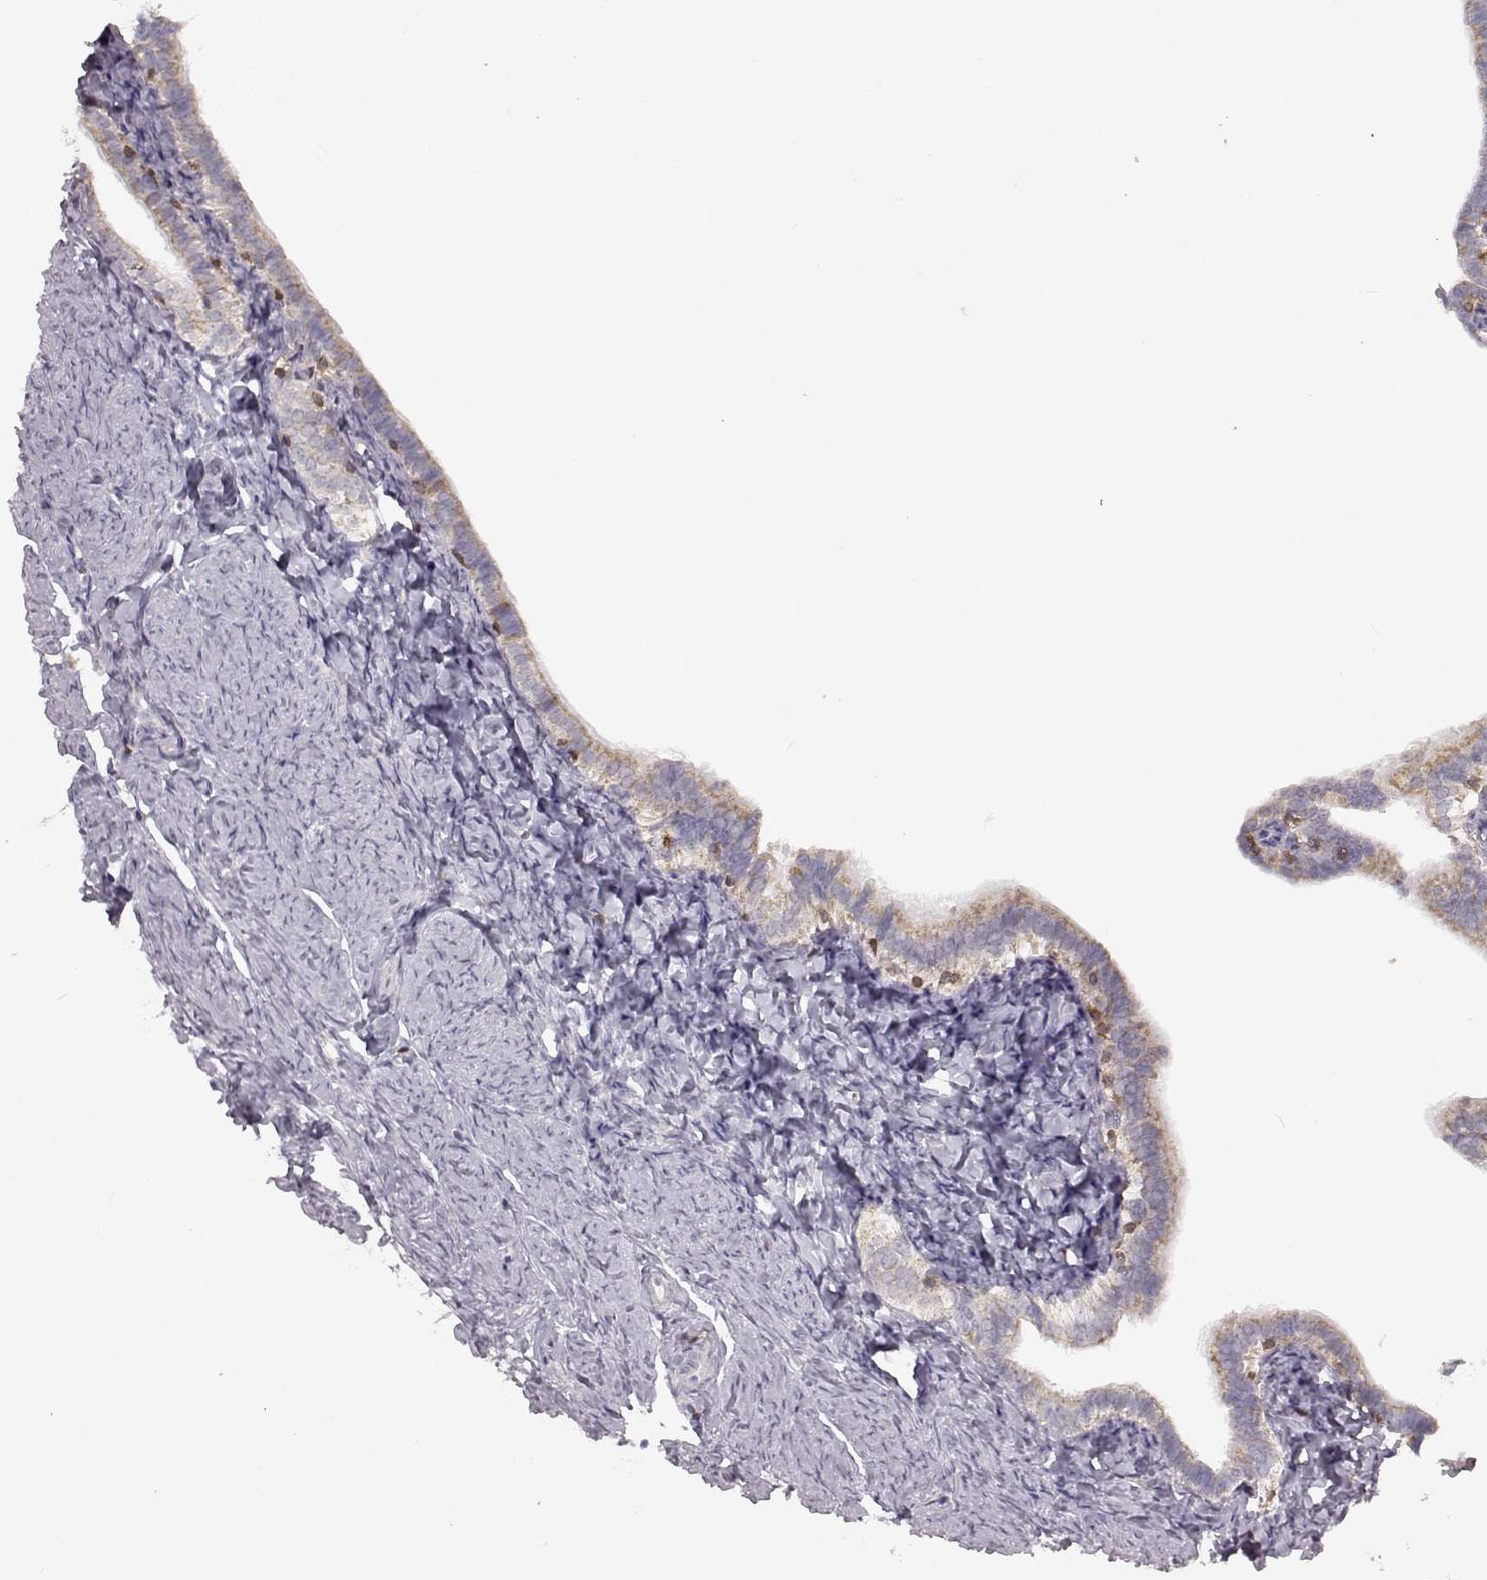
{"staining": {"intensity": "negative", "quantity": "none", "location": "none"}, "tissue": "fallopian tube", "cell_type": "Glandular cells", "image_type": "normal", "snomed": [{"axis": "morphology", "description": "Normal tissue, NOS"}, {"axis": "topography", "description": "Fallopian tube"}], "caption": "High power microscopy photomicrograph of an immunohistochemistry (IHC) image of unremarkable fallopian tube, revealing no significant positivity in glandular cells.", "gene": "DOK2", "patient": {"sex": "female", "age": 41}}